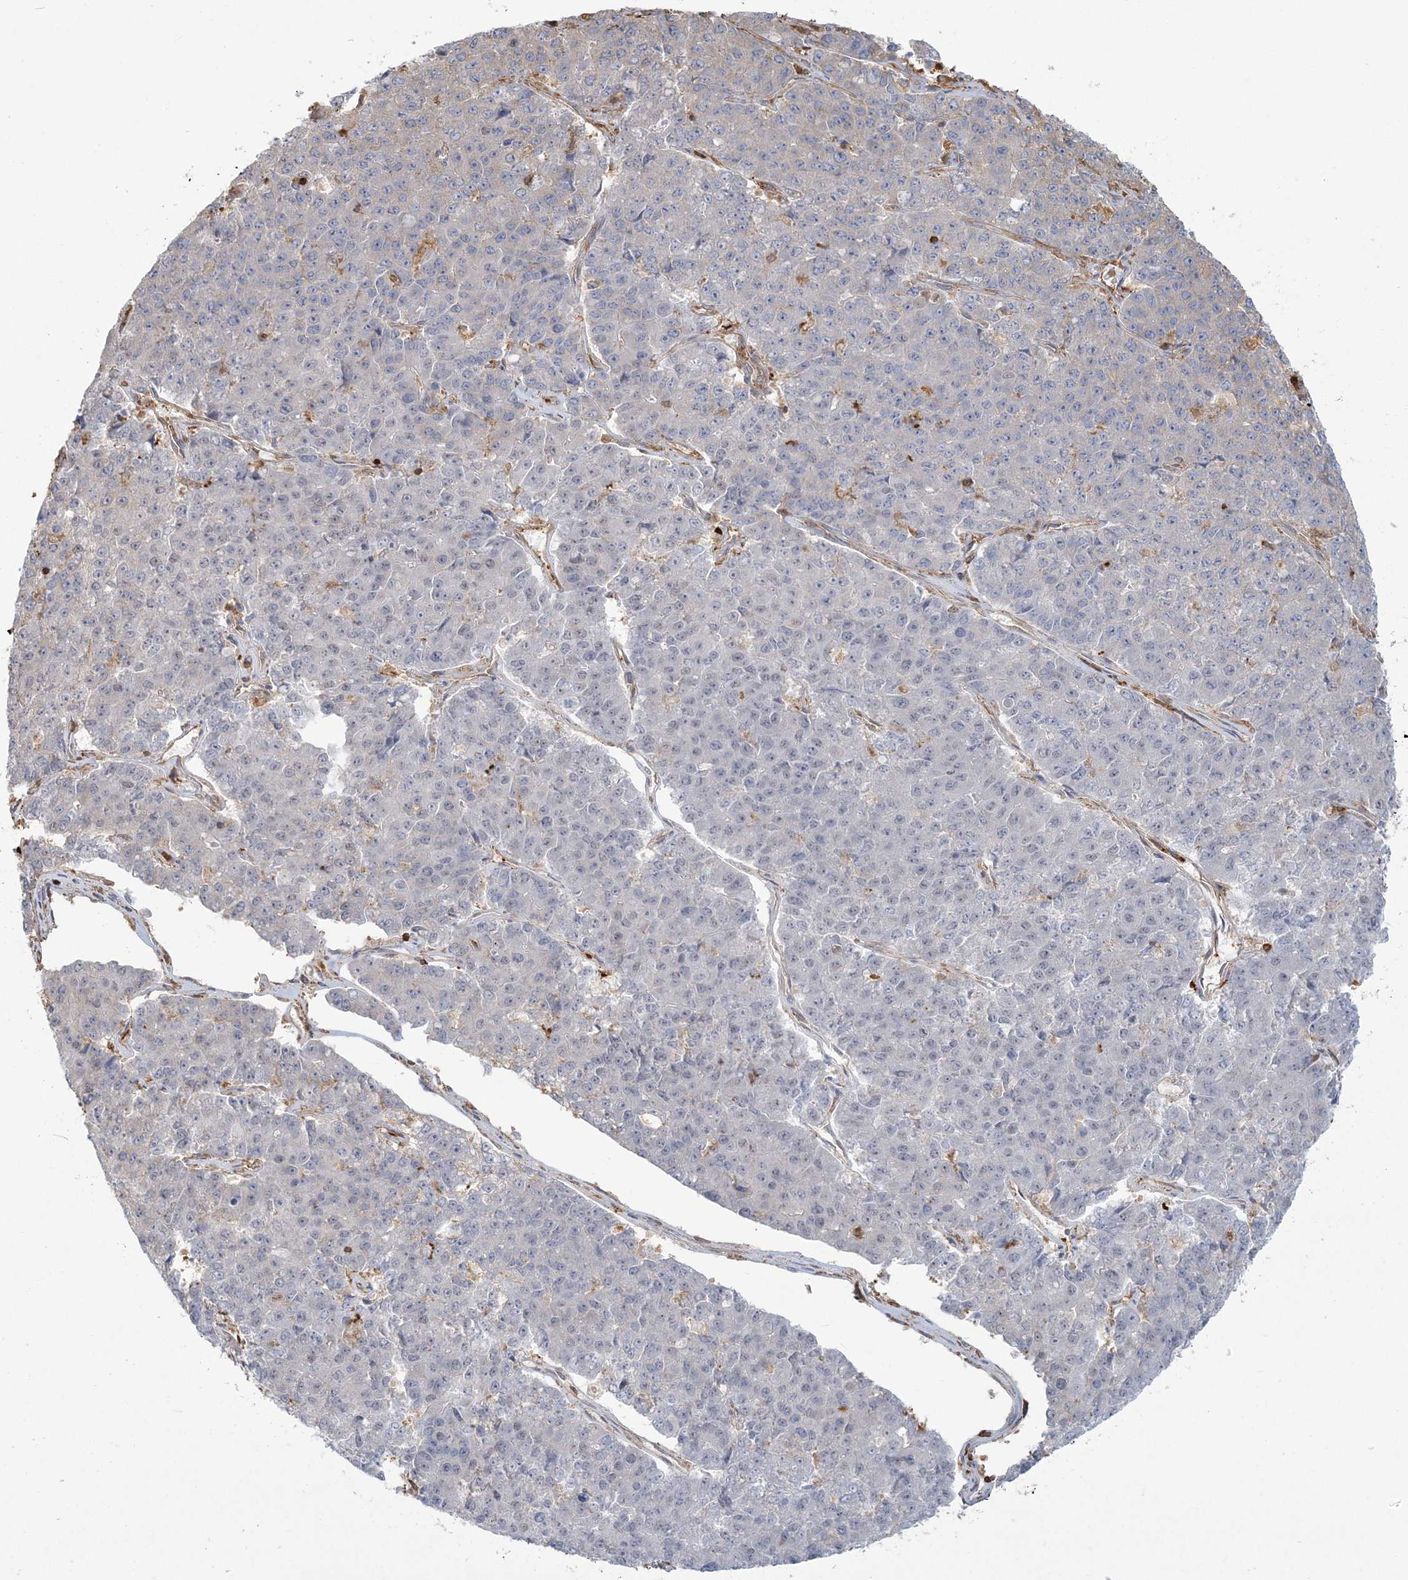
{"staining": {"intensity": "weak", "quantity": "<25%", "location": "cytoplasmic/membranous"}, "tissue": "pancreatic cancer", "cell_type": "Tumor cells", "image_type": "cancer", "snomed": [{"axis": "morphology", "description": "Adenocarcinoma, NOS"}, {"axis": "topography", "description": "Pancreas"}], "caption": "This histopathology image is of pancreatic cancer (adenocarcinoma) stained with IHC to label a protein in brown with the nuclei are counter-stained blue. There is no staining in tumor cells.", "gene": "ANKS1A", "patient": {"sex": "male", "age": 50}}